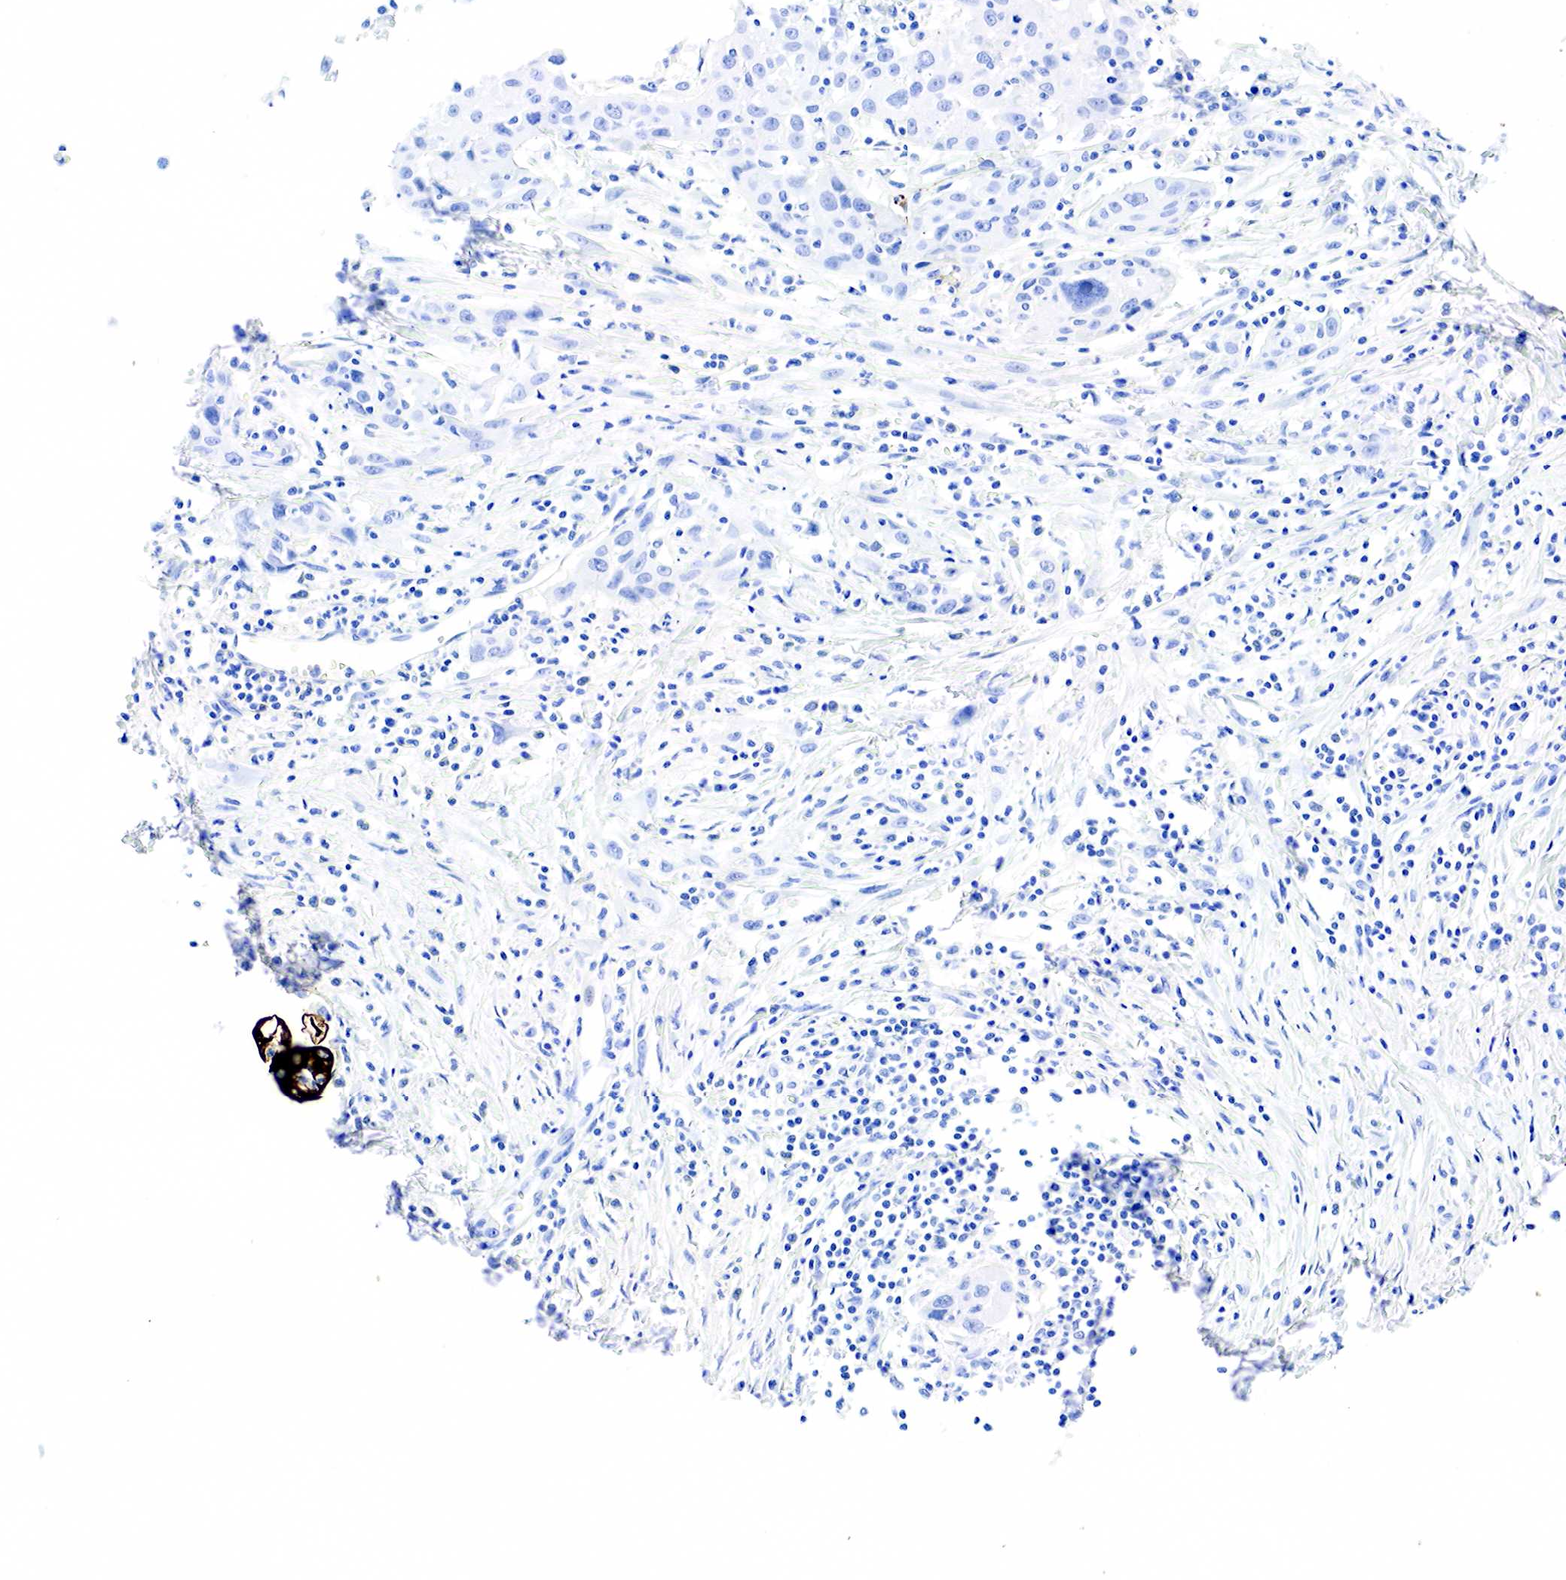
{"staining": {"intensity": "negative", "quantity": "none", "location": "none"}, "tissue": "urothelial cancer", "cell_type": "Tumor cells", "image_type": "cancer", "snomed": [{"axis": "morphology", "description": "Urothelial carcinoma, High grade"}, {"axis": "topography", "description": "Urinary bladder"}], "caption": "DAB (3,3'-diaminobenzidine) immunohistochemical staining of urothelial carcinoma (high-grade) exhibits no significant expression in tumor cells.", "gene": "KRT7", "patient": {"sex": "male", "age": 66}}